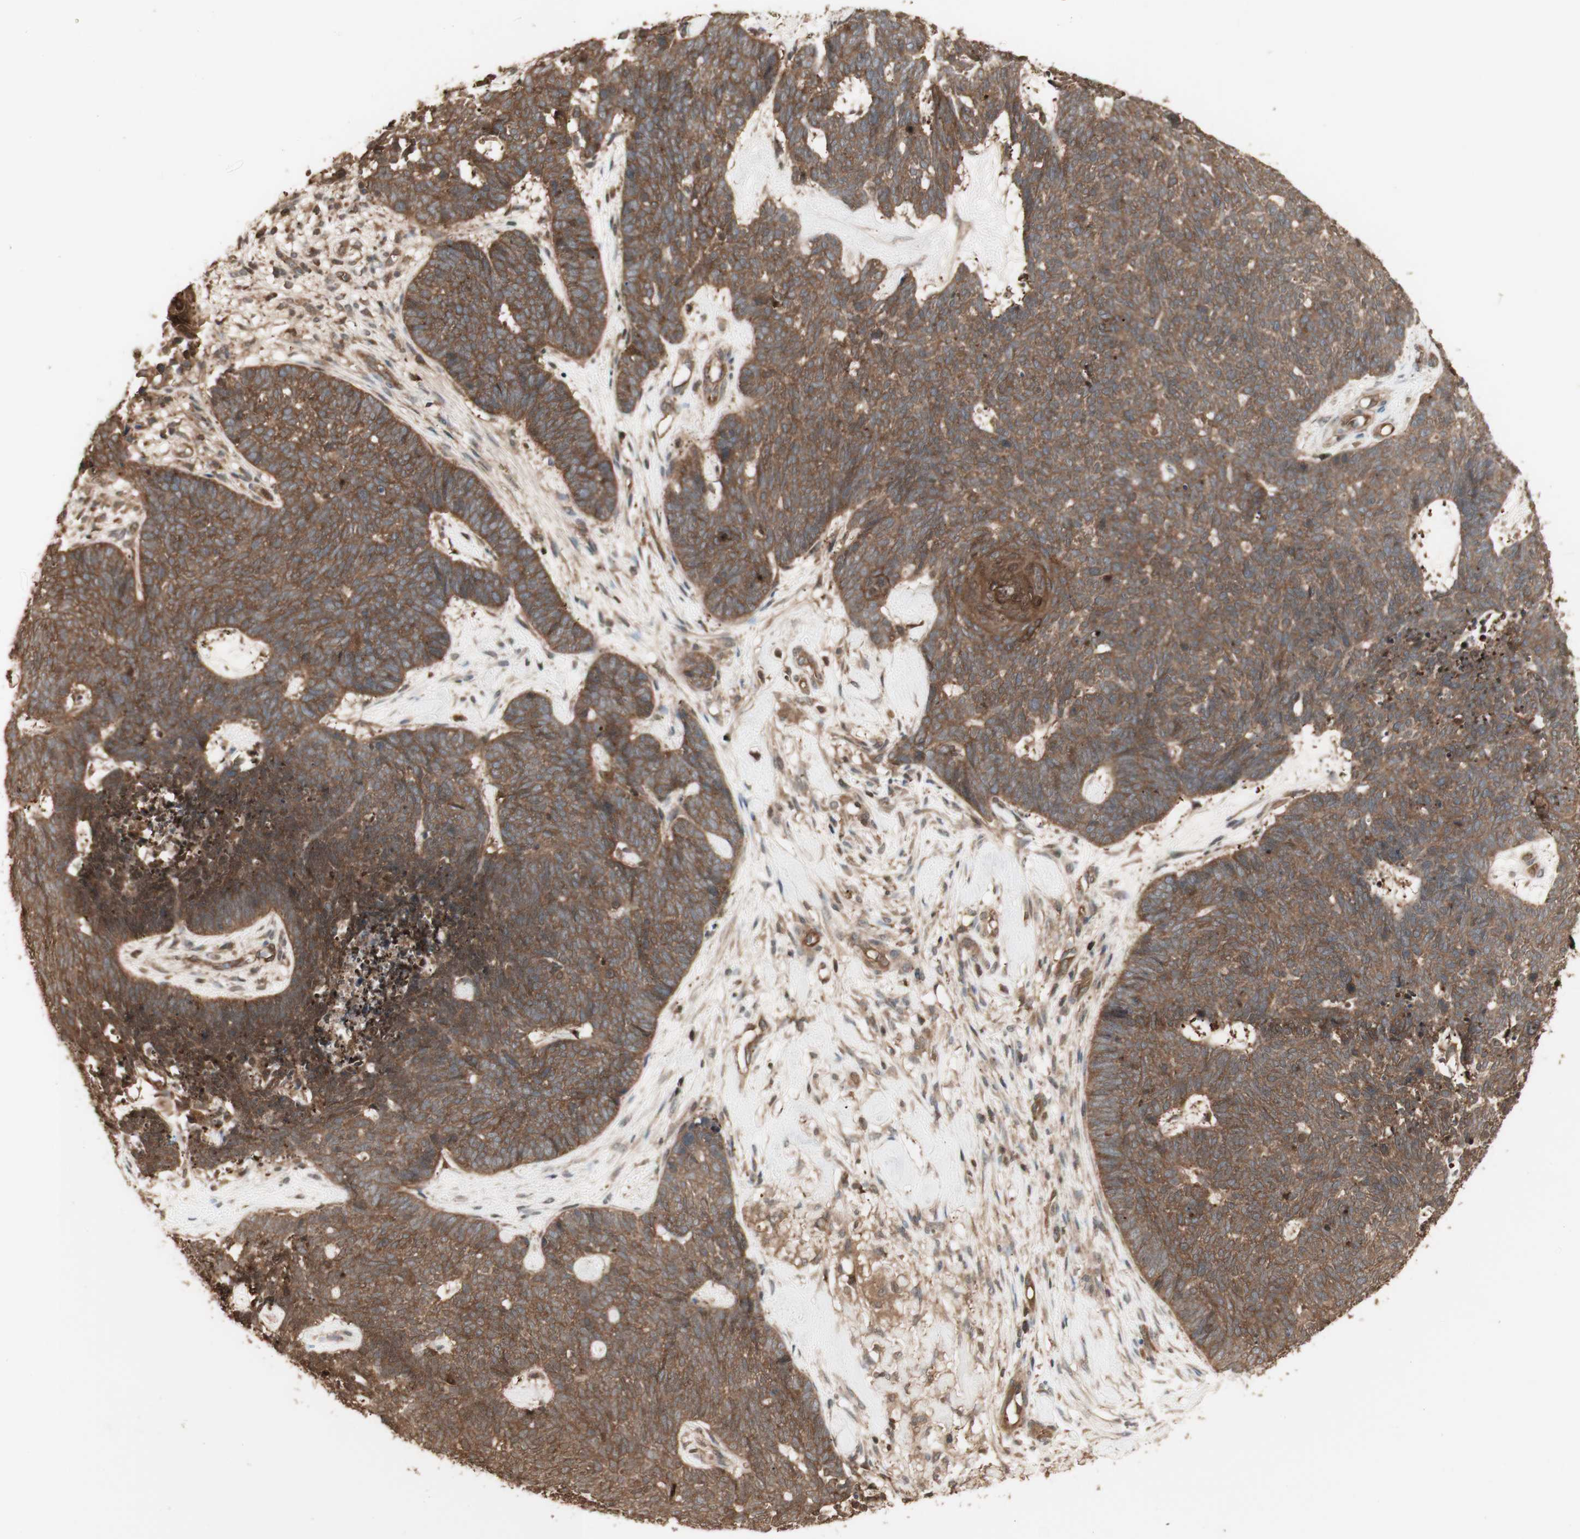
{"staining": {"intensity": "moderate", "quantity": ">75%", "location": "cytoplasmic/membranous"}, "tissue": "skin cancer", "cell_type": "Tumor cells", "image_type": "cancer", "snomed": [{"axis": "morphology", "description": "Basal cell carcinoma"}, {"axis": "topography", "description": "Skin"}], "caption": "Protein staining of skin basal cell carcinoma tissue demonstrates moderate cytoplasmic/membranous expression in approximately >75% of tumor cells.", "gene": "YWHAB", "patient": {"sex": "female", "age": 84}}